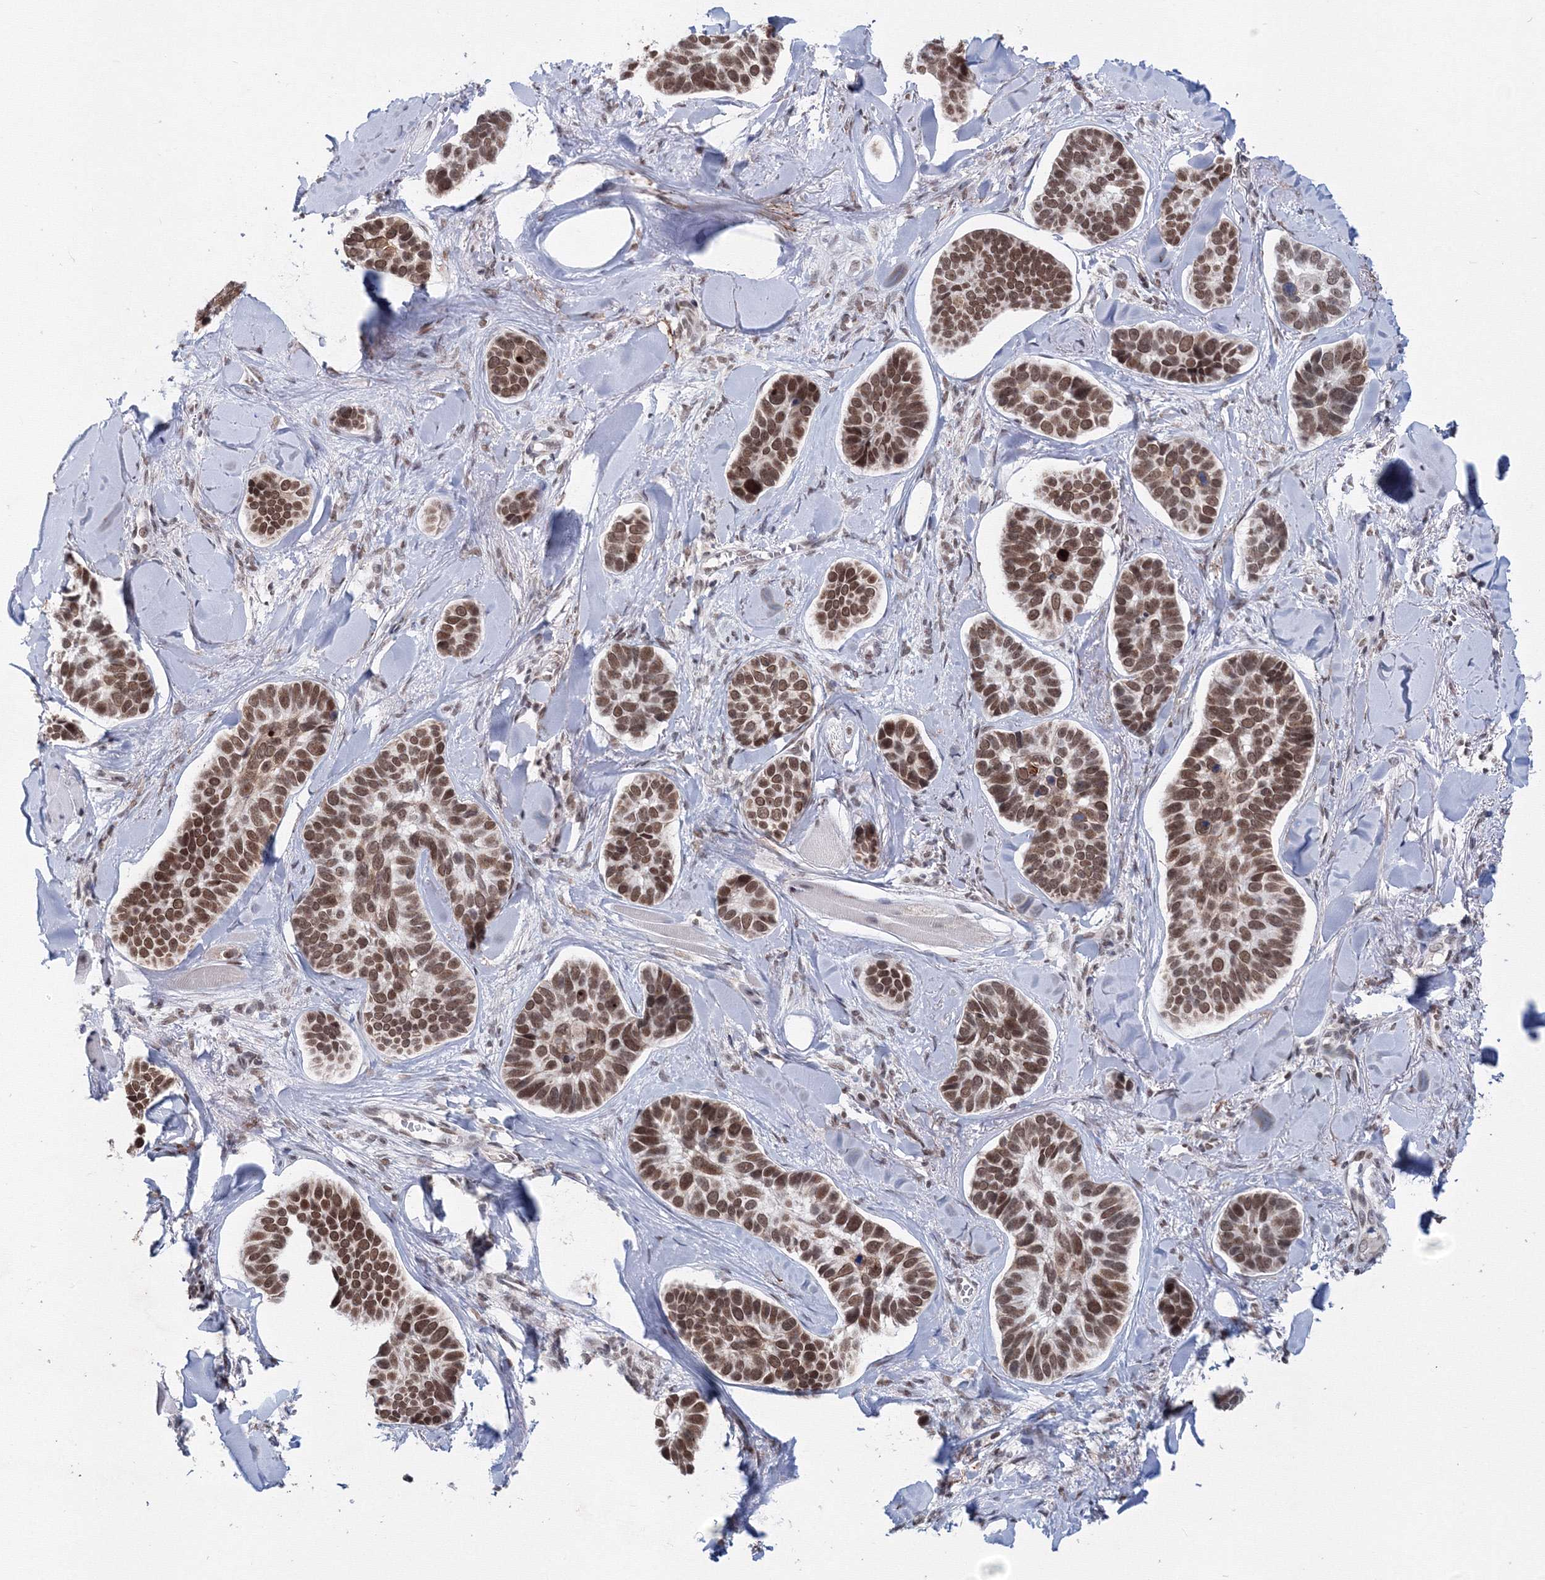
{"staining": {"intensity": "moderate", "quantity": ">75%", "location": "nuclear"}, "tissue": "skin cancer", "cell_type": "Tumor cells", "image_type": "cancer", "snomed": [{"axis": "morphology", "description": "Basal cell carcinoma"}, {"axis": "topography", "description": "Skin"}], "caption": "The photomicrograph reveals staining of skin cancer (basal cell carcinoma), revealing moderate nuclear protein expression (brown color) within tumor cells.", "gene": "SF3B6", "patient": {"sex": "male", "age": 62}}